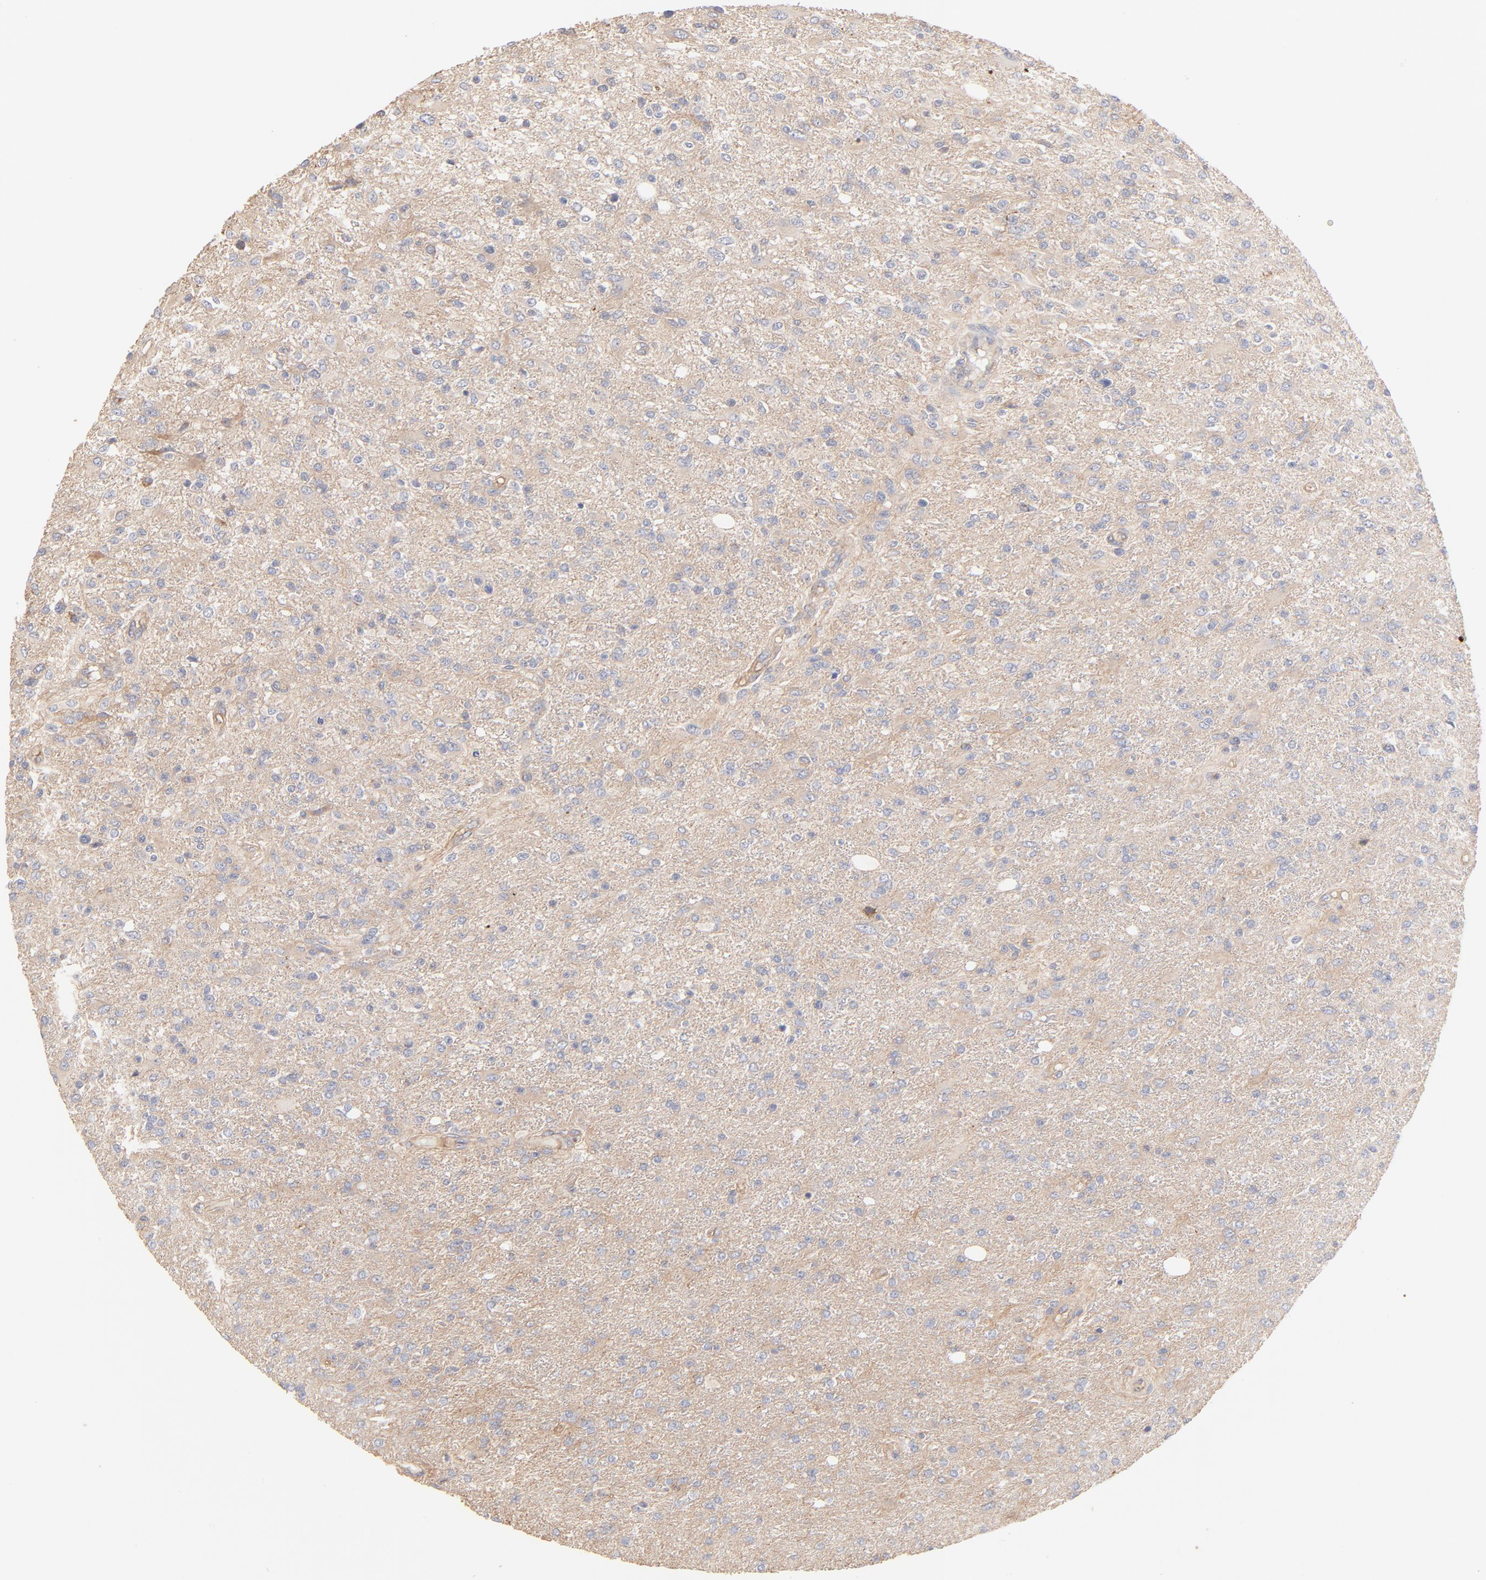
{"staining": {"intensity": "negative", "quantity": "none", "location": "none"}, "tissue": "glioma", "cell_type": "Tumor cells", "image_type": "cancer", "snomed": [{"axis": "morphology", "description": "Glioma, malignant, High grade"}, {"axis": "topography", "description": "Cerebral cortex"}], "caption": "This is an IHC photomicrograph of glioma. There is no positivity in tumor cells.", "gene": "SPTB", "patient": {"sex": "male", "age": 76}}